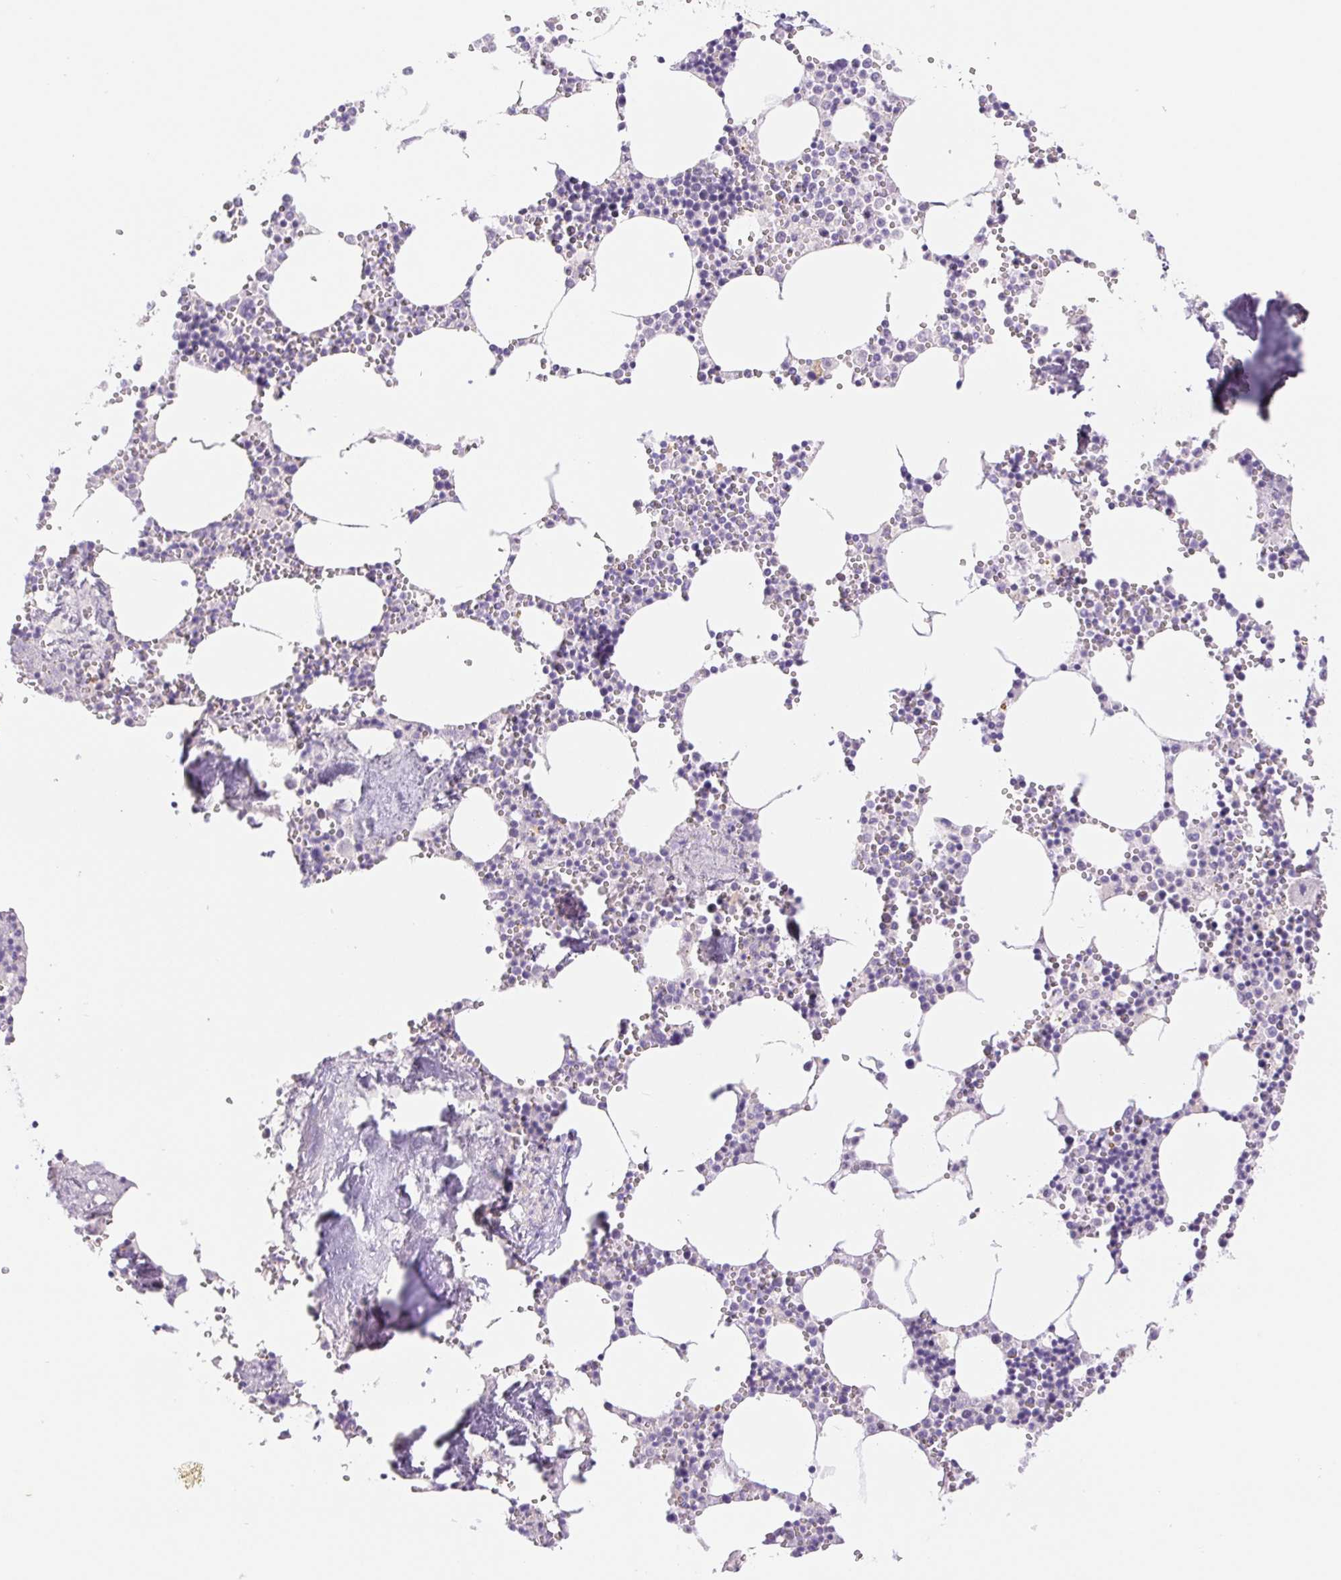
{"staining": {"intensity": "negative", "quantity": "none", "location": "none"}, "tissue": "bone marrow", "cell_type": "Hematopoietic cells", "image_type": "normal", "snomed": [{"axis": "morphology", "description": "Normal tissue, NOS"}, {"axis": "topography", "description": "Bone marrow"}], "caption": "This photomicrograph is of benign bone marrow stained with immunohistochemistry (IHC) to label a protein in brown with the nuclei are counter-stained blue. There is no expression in hematopoietic cells.", "gene": "DYNC2LI1", "patient": {"sex": "male", "age": 54}}